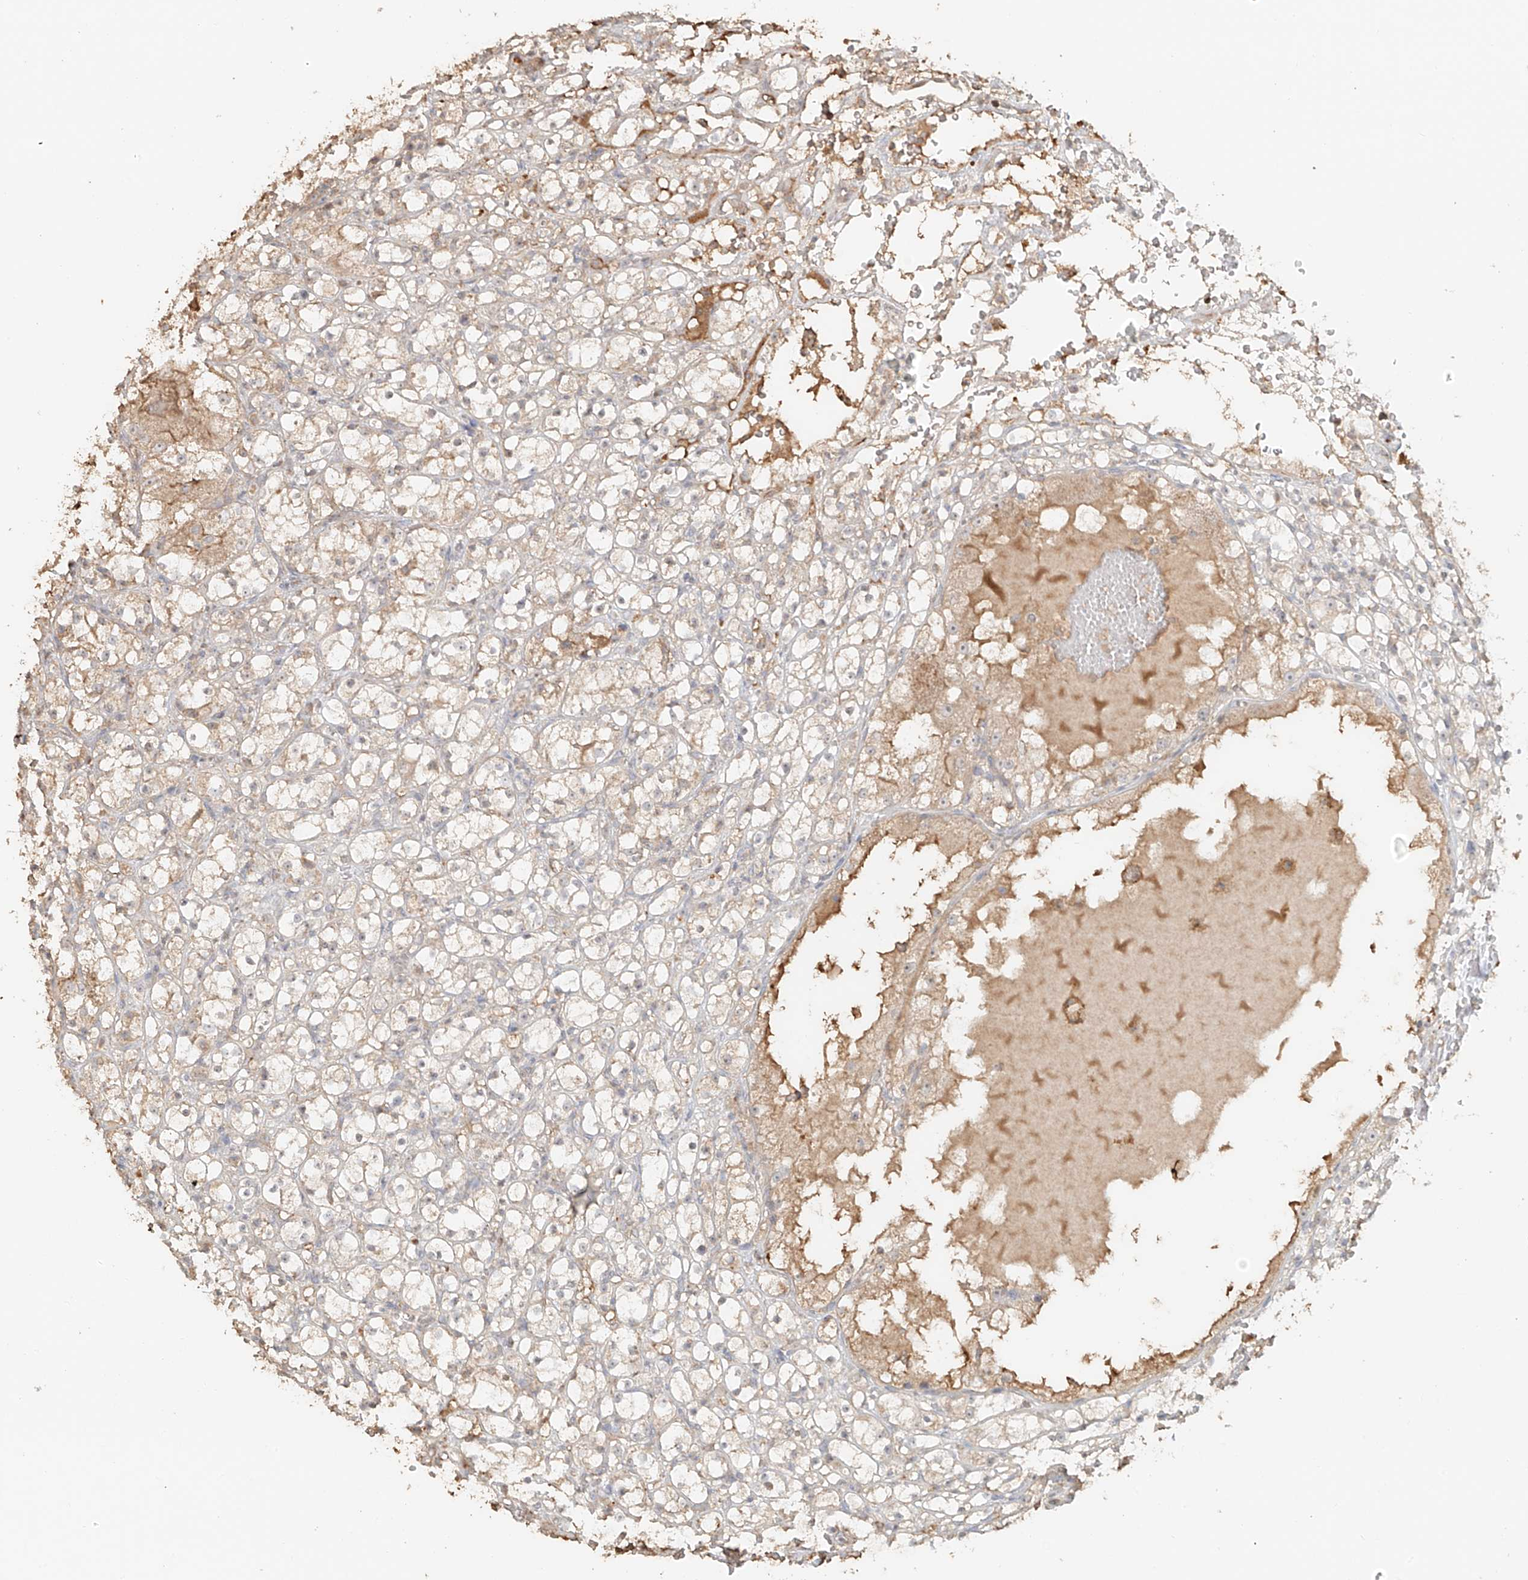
{"staining": {"intensity": "negative", "quantity": "none", "location": "none"}, "tissue": "renal cancer", "cell_type": "Tumor cells", "image_type": "cancer", "snomed": [{"axis": "morphology", "description": "Adenocarcinoma, NOS"}, {"axis": "topography", "description": "Kidney"}], "caption": "Tumor cells are negative for protein expression in human adenocarcinoma (renal).", "gene": "NPHS1", "patient": {"sex": "male", "age": 61}}